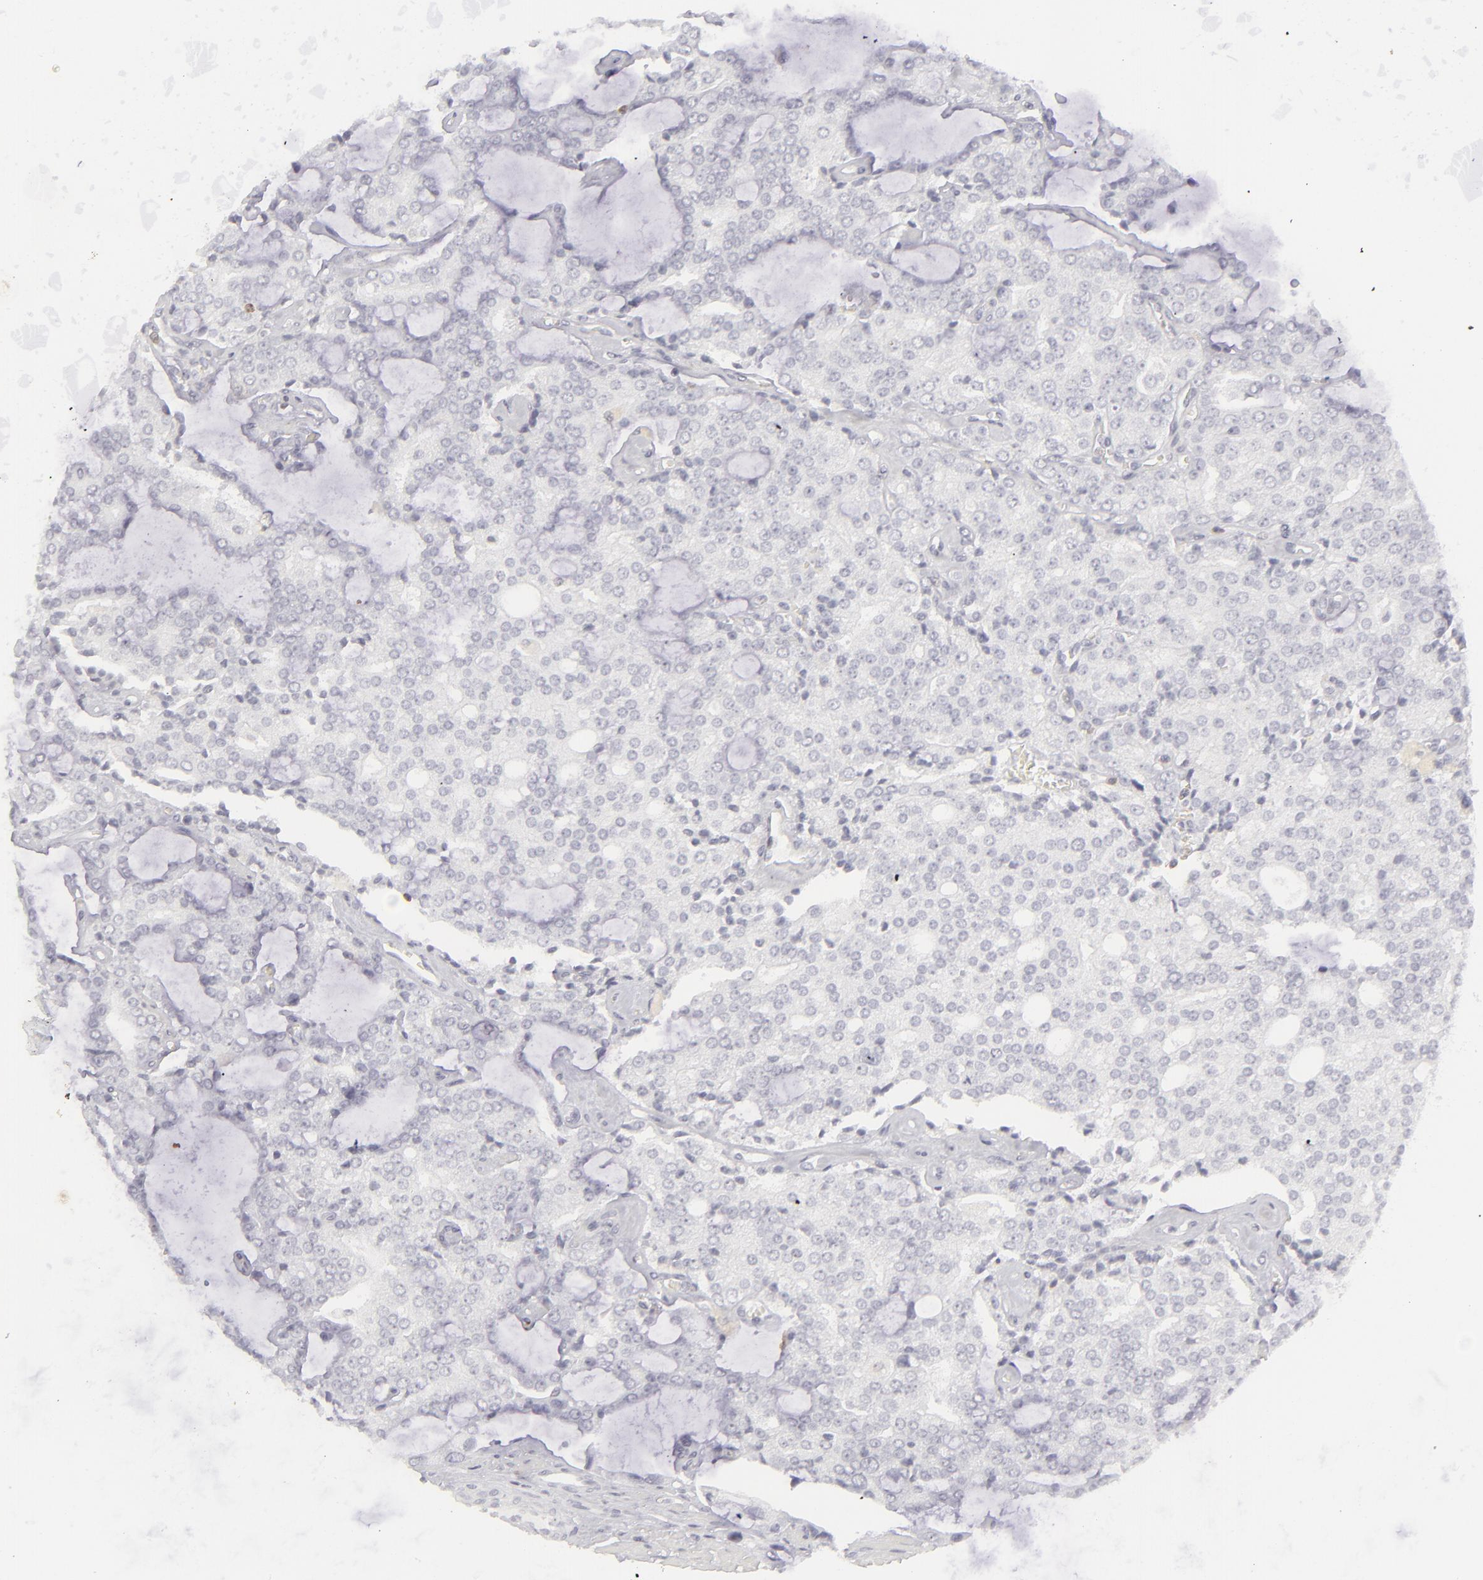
{"staining": {"intensity": "negative", "quantity": "none", "location": "none"}, "tissue": "prostate cancer", "cell_type": "Tumor cells", "image_type": "cancer", "snomed": [{"axis": "morphology", "description": "Adenocarcinoma, High grade"}, {"axis": "topography", "description": "Prostate"}], "caption": "High power microscopy photomicrograph of an IHC photomicrograph of prostate cancer (high-grade adenocarcinoma), revealing no significant staining in tumor cells.", "gene": "CD7", "patient": {"sex": "male", "age": 67}}